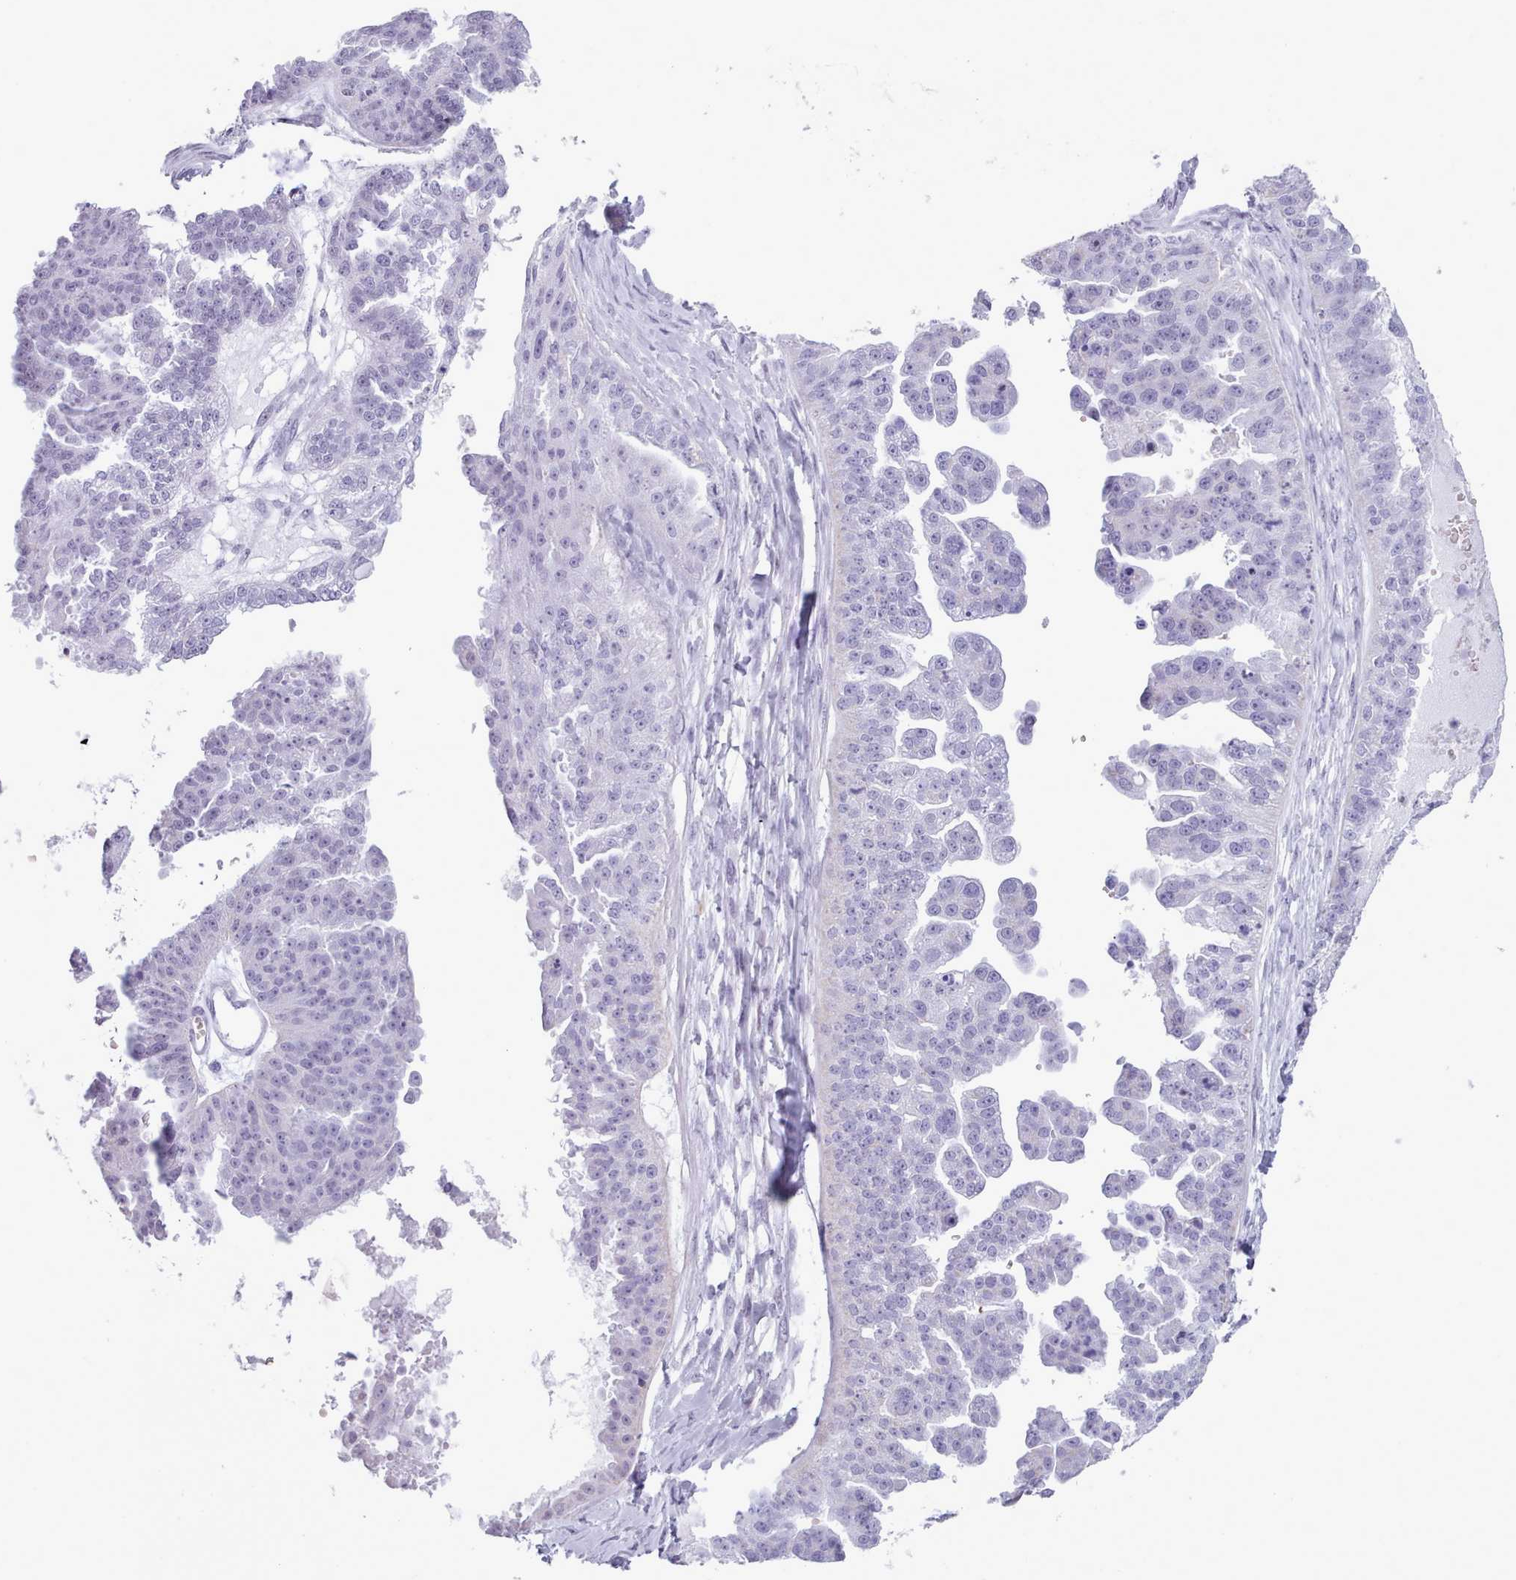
{"staining": {"intensity": "negative", "quantity": "none", "location": "none"}, "tissue": "ovarian cancer", "cell_type": "Tumor cells", "image_type": "cancer", "snomed": [{"axis": "morphology", "description": "Cystadenocarcinoma, serous, NOS"}, {"axis": "topography", "description": "Ovary"}], "caption": "The immunohistochemistry (IHC) micrograph has no significant positivity in tumor cells of ovarian serous cystadenocarcinoma tissue.", "gene": "FBXO48", "patient": {"sex": "female", "age": 58}}